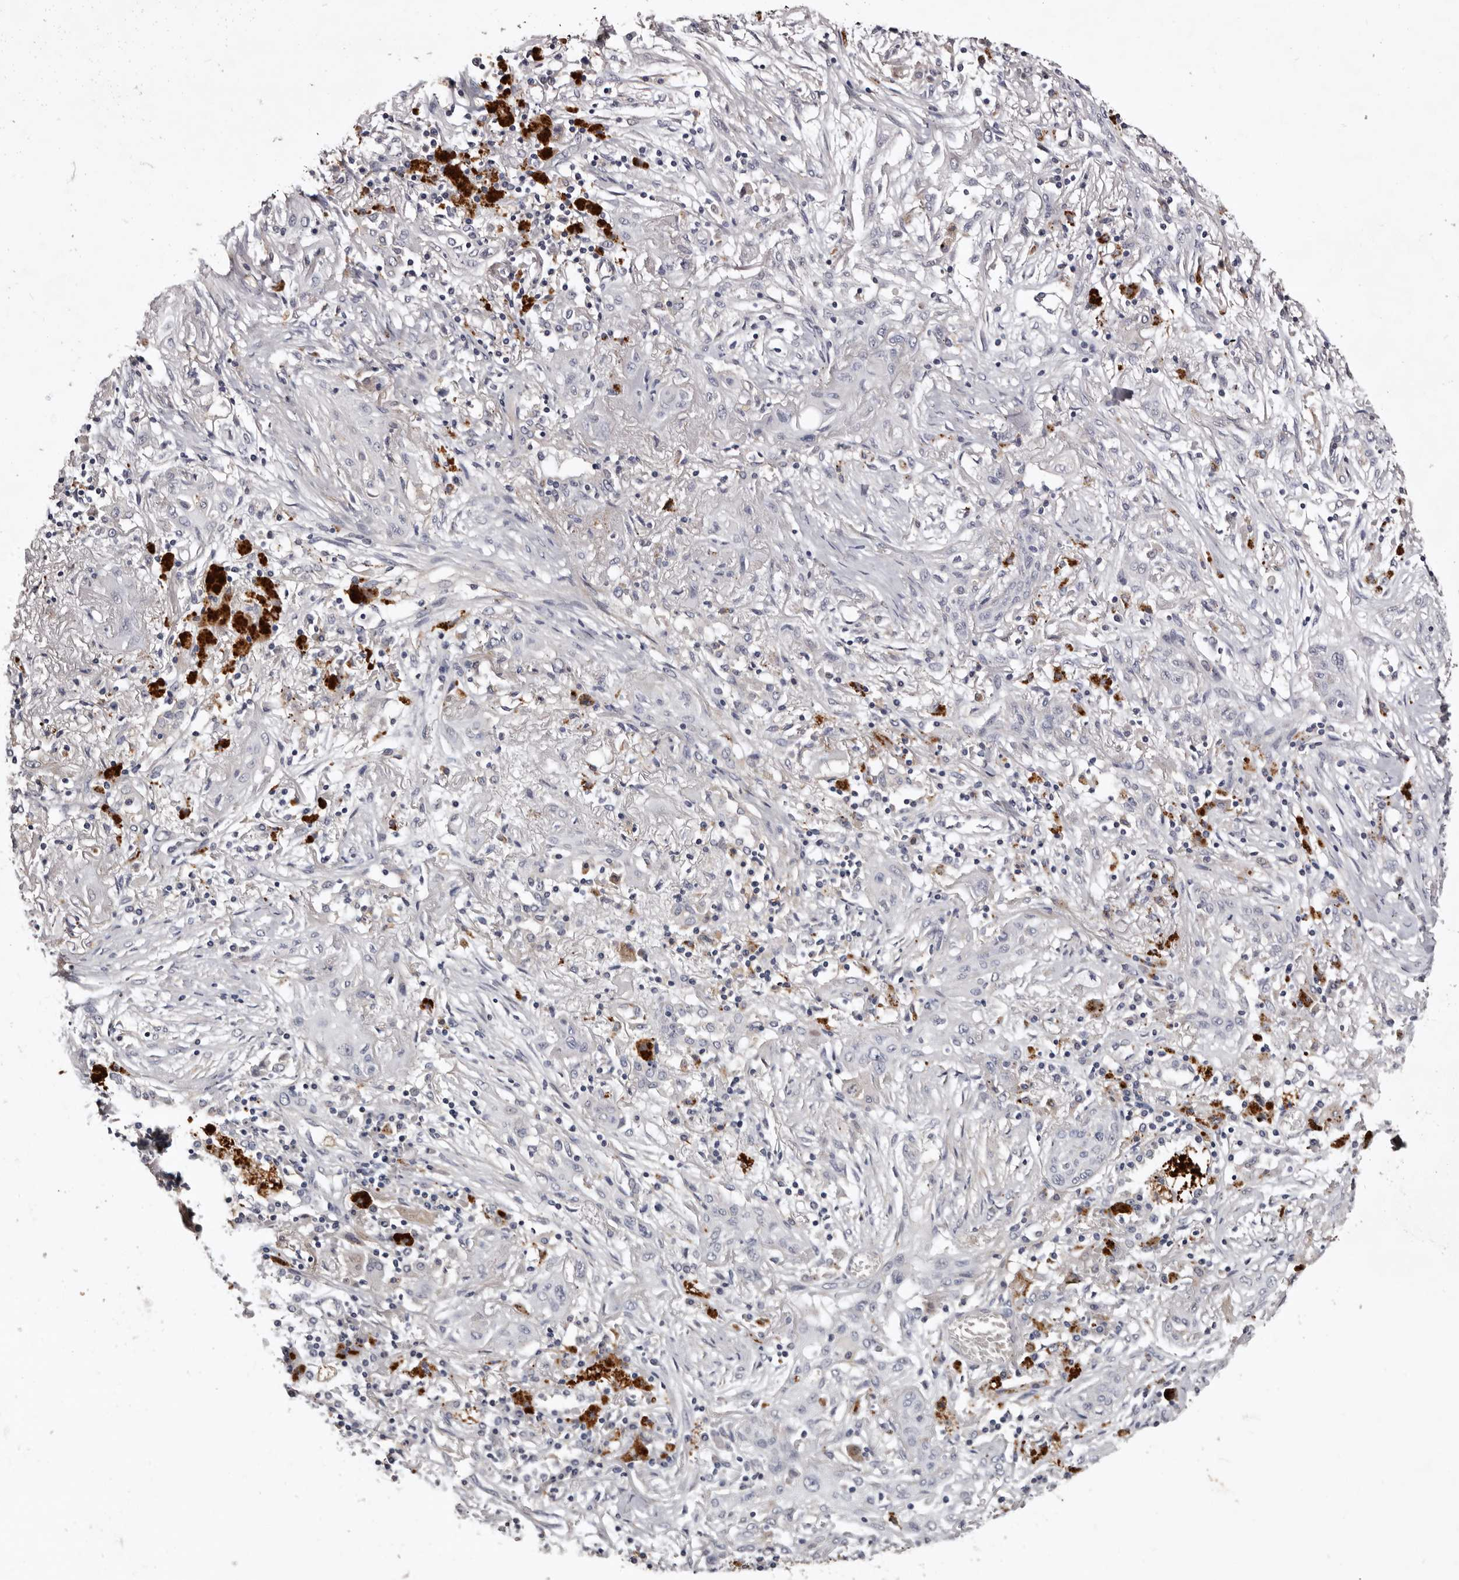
{"staining": {"intensity": "negative", "quantity": "none", "location": "none"}, "tissue": "lung cancer", "cell_type": "Tumor cells", "image_type": "cancer", "snomed": [{"axis": "morphology", "description": "Squamous cell carcinoma, NOS"}, {"axis": "topography", "description": "Lung"}], "caption": "The photomicrograph shows no significant positivity in tumor cells of lung squamous cell carcinoma.", "gene": "SLC10A4", "patient": {"sex": "female", "age": 47}}